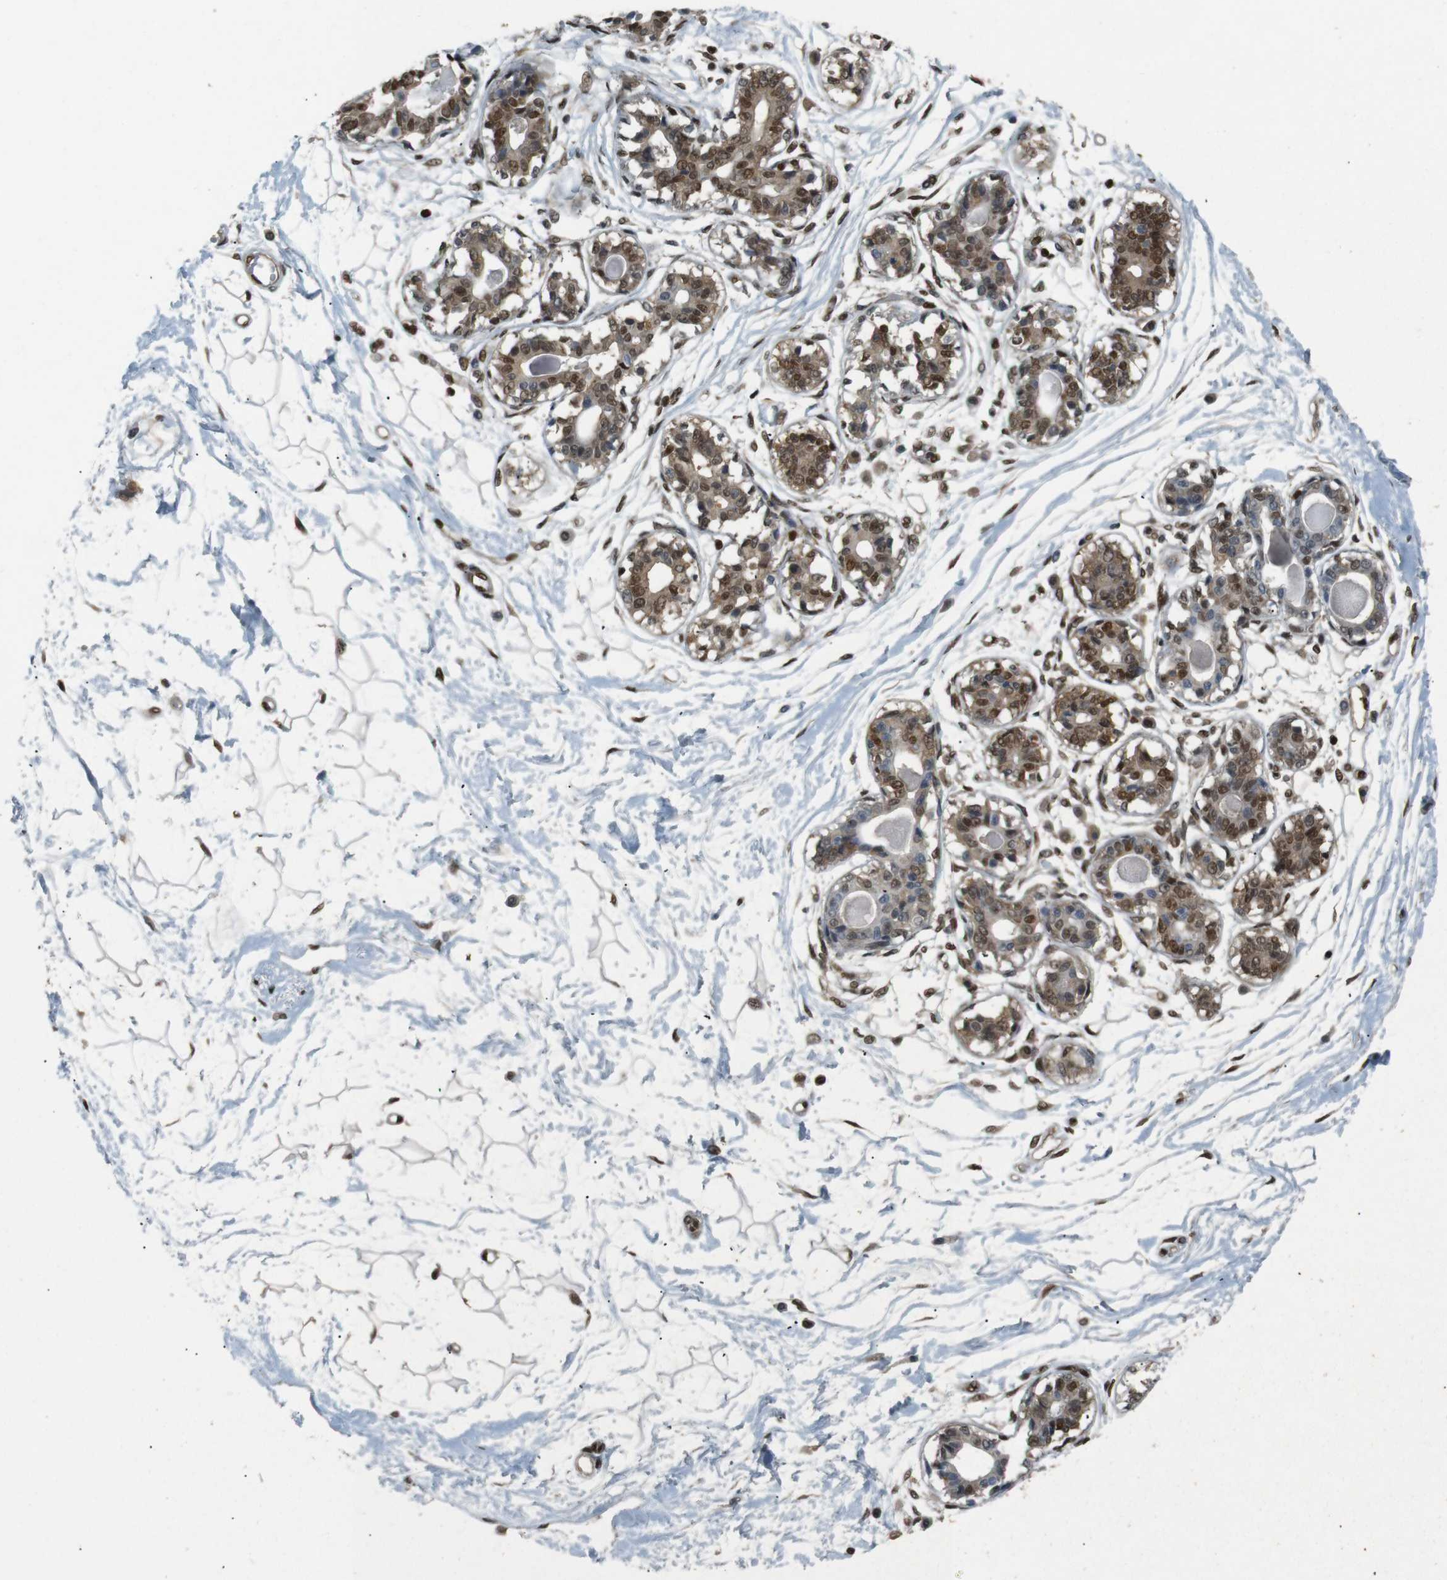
{"staining": {"intensity": "moderate", "quantity": "25%-75%", "location": "nuclear"}, "tissue": "breast", "cell_type": "Adipocytes", "image_type": "normal", "snomed": [{"axis": "morphology", "description": "Normal tissue, NOS"}, {"axis": "topography", "description": "Breast"}], "caption": "A brown stain highlights moderate nuclear positivity of a protein in adipocytes of normal human breast. (IHC, brightfield microscopy, high magnification).", "gene": "NHEJ1", "patient": {"sex": "female", "age": 45}}